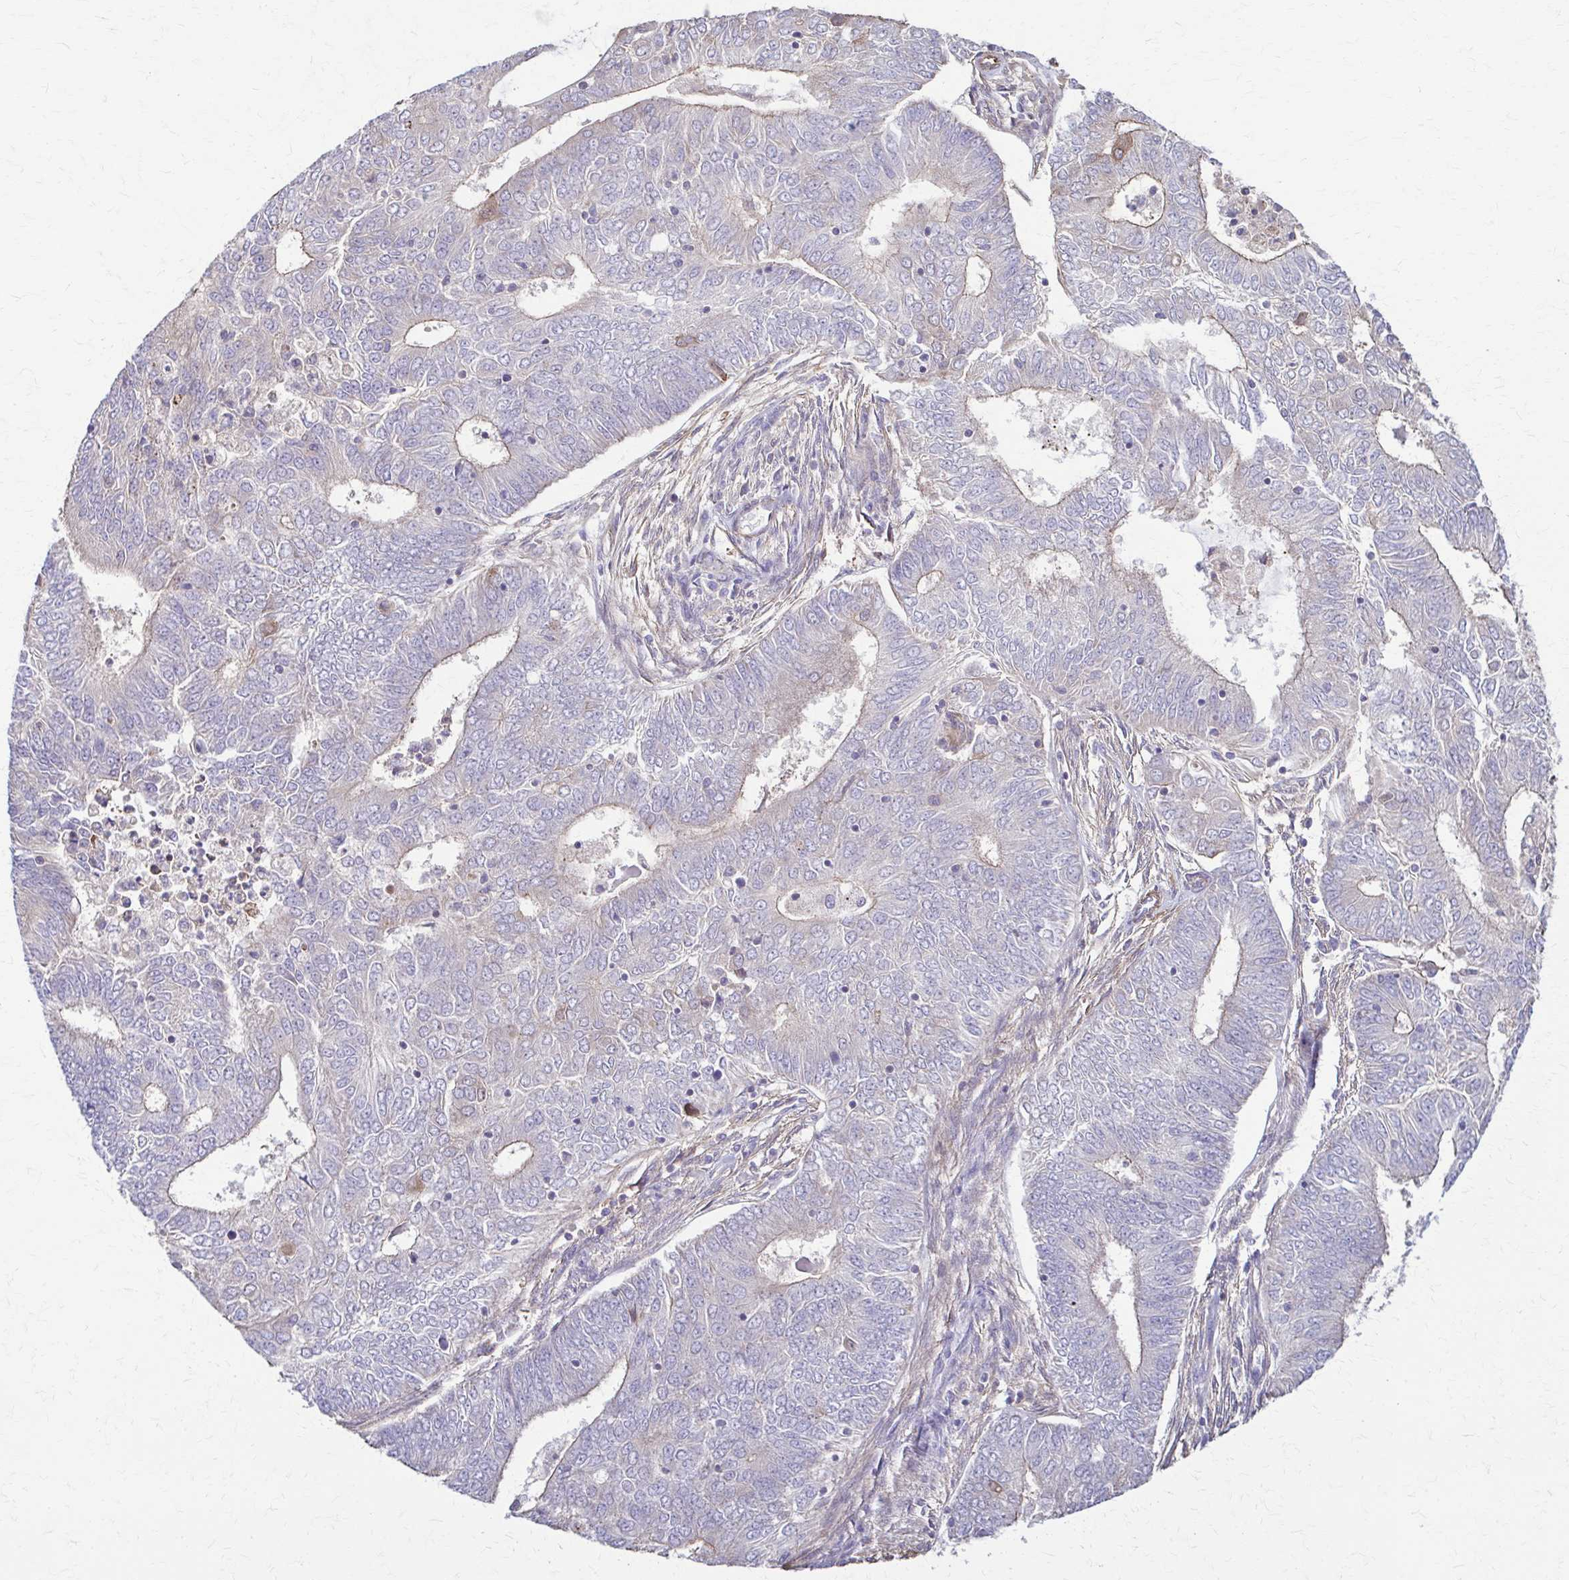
{"staining": {"intensity": "weak", "quantity": "<25%", "location": "cytoplasmic/membranous"}, "tissue": "endometrial cancer", "cell_type": "Tumor cells", "image_type": "cancer", "snomed": [{"axis": "morphology", "description": "Adenocarcinoma, NOS"}, {"axis": "topography", "description": "Endometrium"}], "caption": "This is an immunohistochemistry histopathology image of human endometrial adenocarcinoma. There is no staining in tumor cells.", "gene": "DSP", "patient": {"sex": "female", "age": 62}}